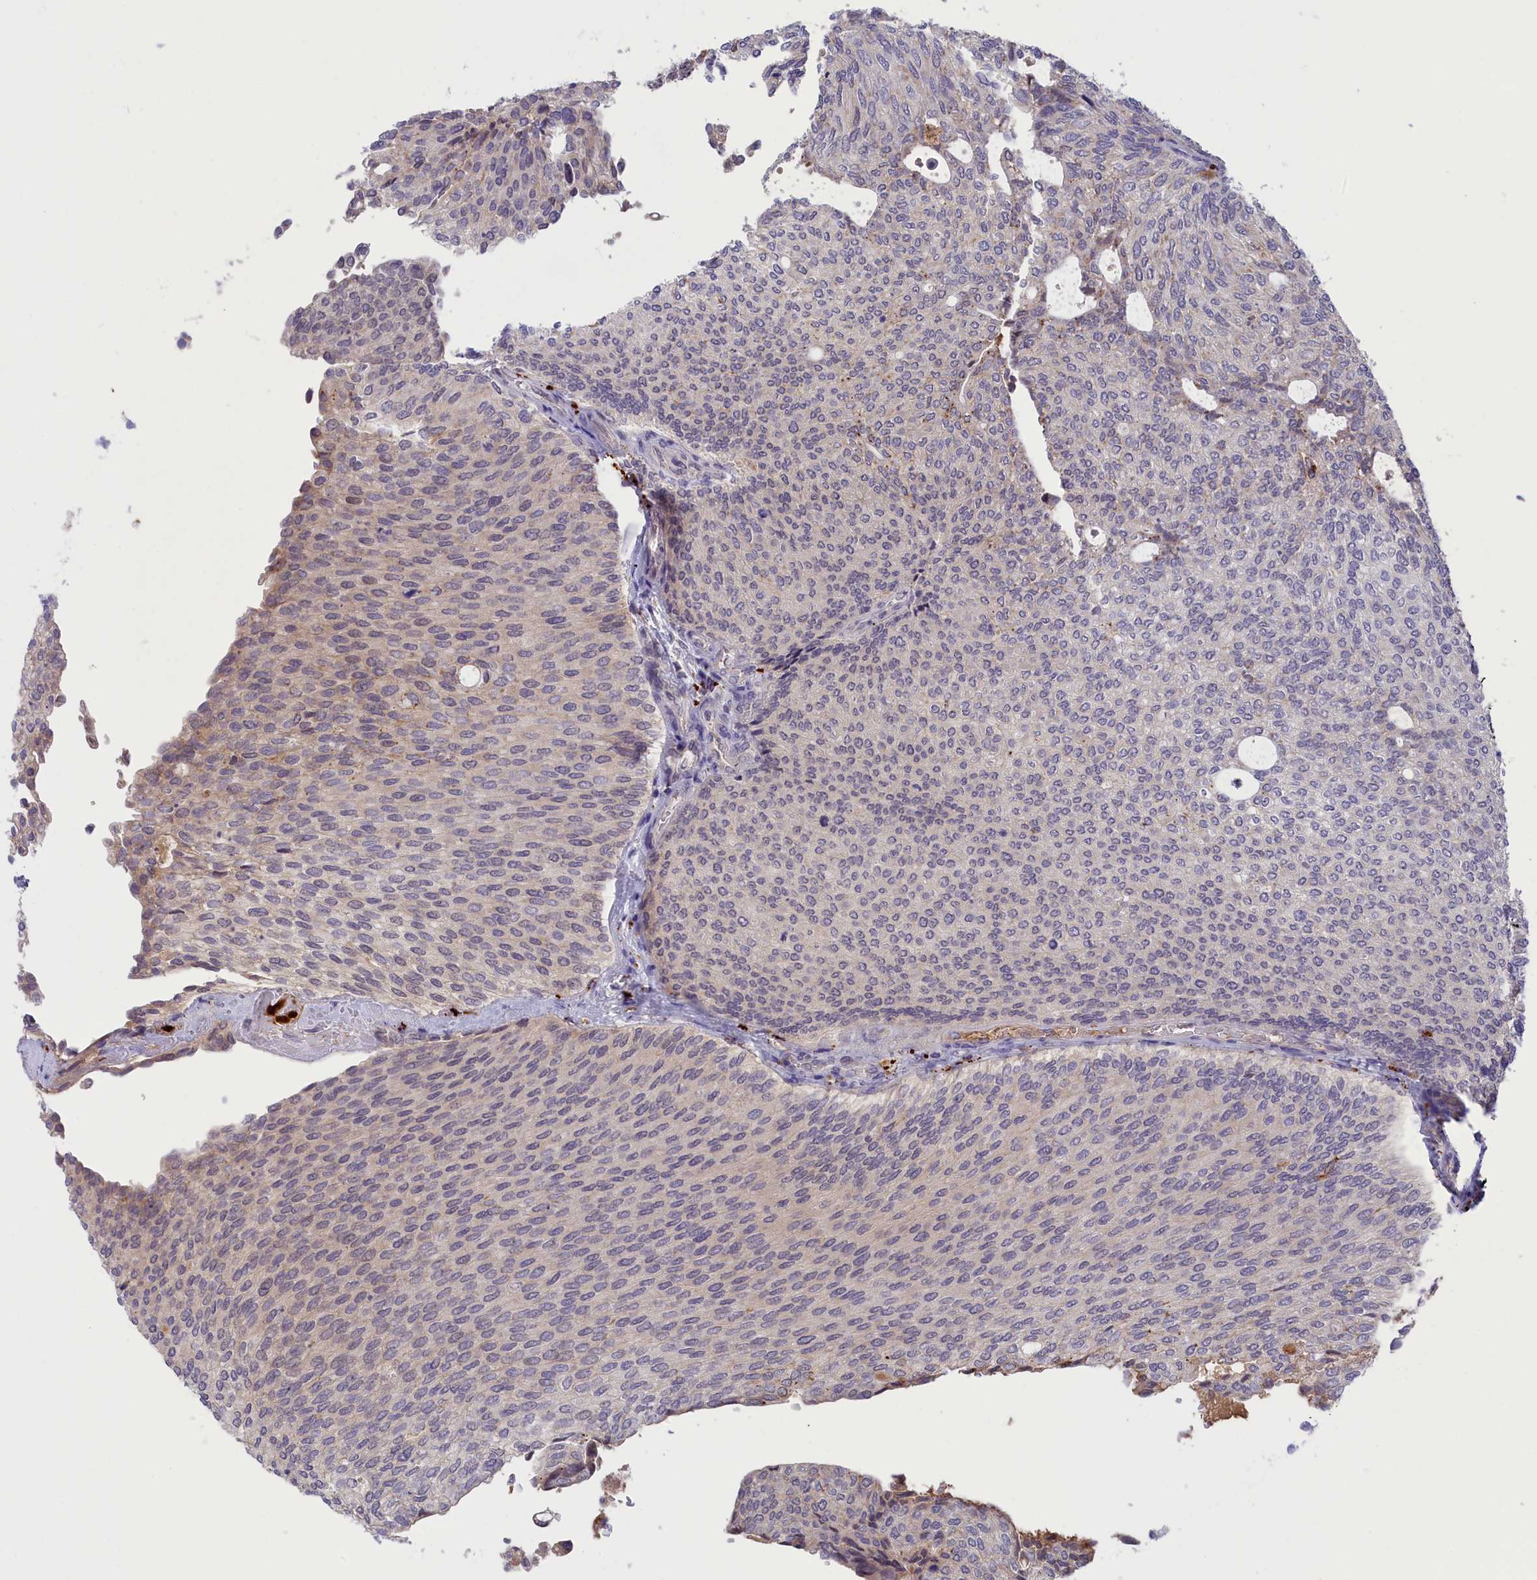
{"staining": {"intensity": "negative", "quantity": "none", "location": "none"}, "tissue": "urothelial cancer", "cell_type": "Tumor cells", "image_type": "cancer", "snomed": [{"axis": "morphology", "description": "Urothelial carcinoma, Low grade"}, {"axis": "topography", "description": "Urinary bladder"}], "caption": "IHC micrograph of neoplastic tissue: human low-grade urothelial carcinoma stained with DAB reveals no significant protein expression in tumor cells. (Stains: DAB immunohistochemistry (IHC) with hematoxylin counter stain, Microscopy: brightfield microscopy at high magnification).", "gene": "STYX", "patient": {"sex": "female", "age": 79}}